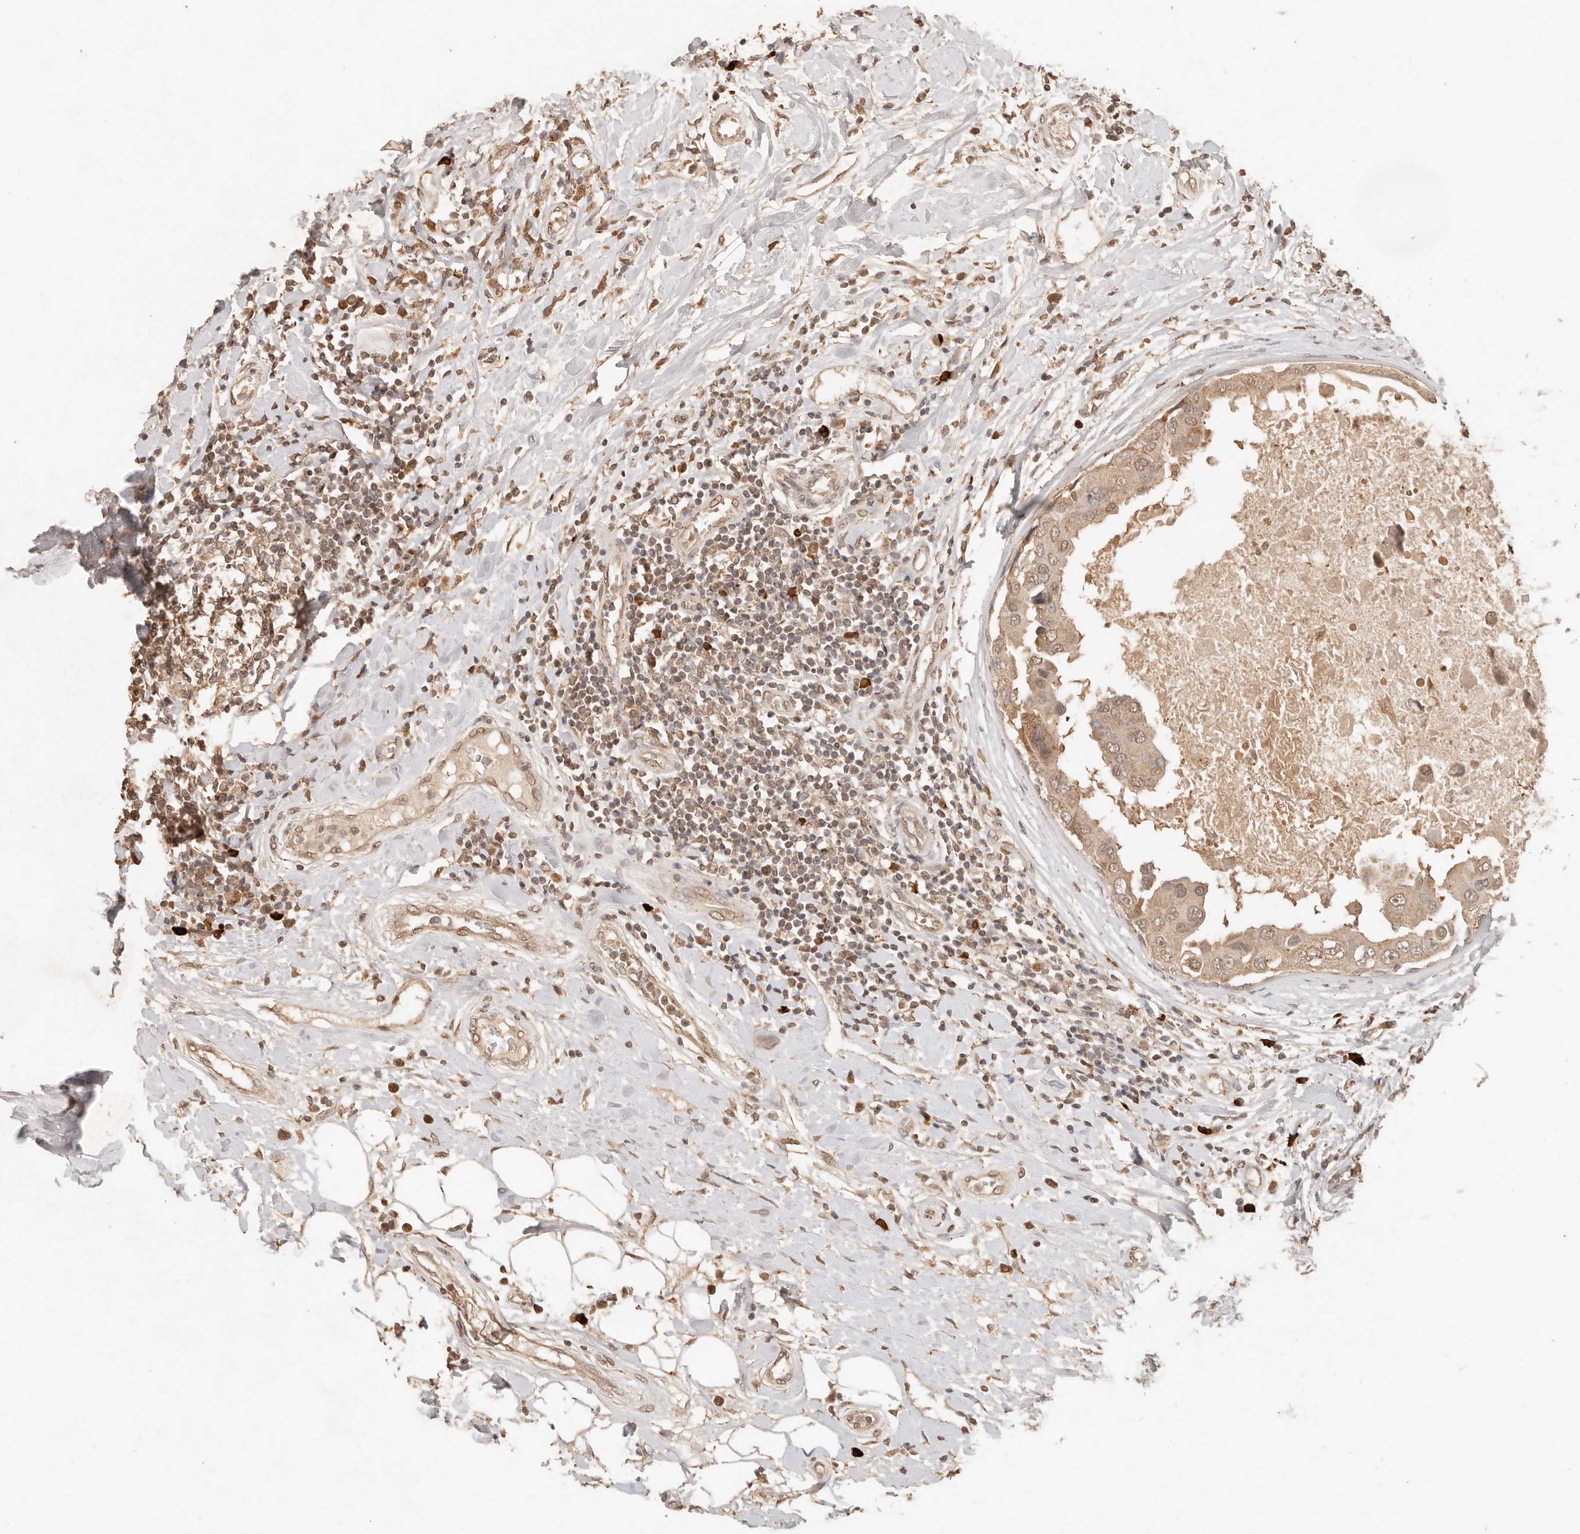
{"staining": {"intensity": "weak", "quantity": ">75%", "location": "cytoplasmic/membranous,nuclear"}, "tissue": "breast cancer", "cell_type": "Tumor cells", "image_type": "cancer", "snomed": [{"axis": "morphology", "description": "Duct carcinoma"}, {"axis": "topography", "description": "Breast"}], "caption": "A brown stain shows weak cytoplasmic/membranous and nuclear positivity of a protein in breast invasive ductal carcinoma tumor cells.", "gene": "LMO4", "patient": {"sex": "female", "age": 27}}